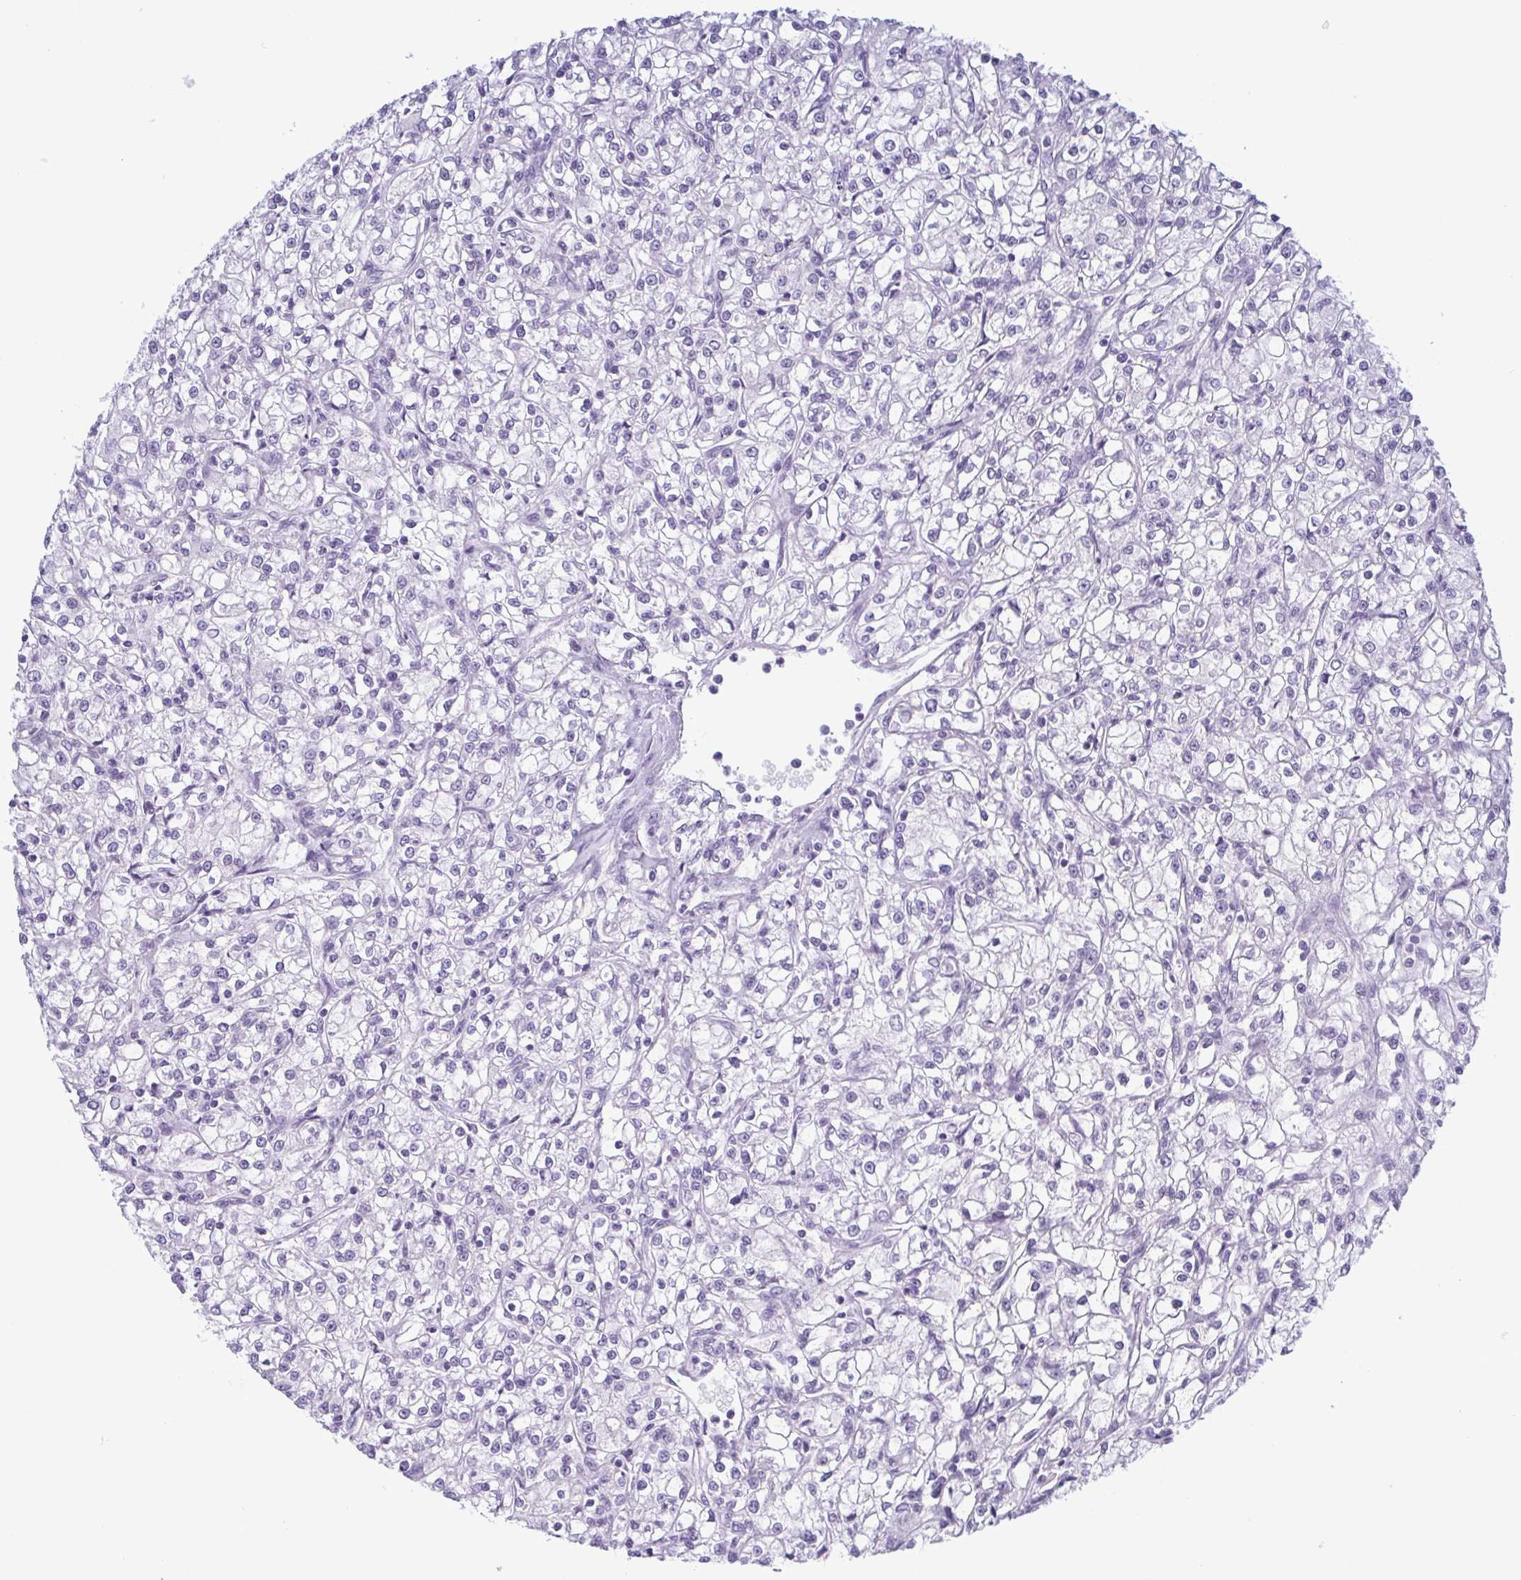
{"staining": {"intensity": "negative", "quantity": "none", "location": "none"}, "tissue": "renal cancer", "cell_type": "Tumor cells", "image_type": "cancer", "snomed": [{"axis": "morphology", "description": "Adenocarcinoma, NOS"}, {"axis": "topography", "description": "Kidney"}], "caption": "High magnification brightfield microscopy of renal cancer stained with DAB (brown) and counterstained with hematoxylin (blue): tumor cells show no significant staining. (DAB immunohistochemistry (IHC) visualized using brightfield microscopy, high magnification).", "gene": "KRT10", "patient": {"sex": "female", "age": 59}}